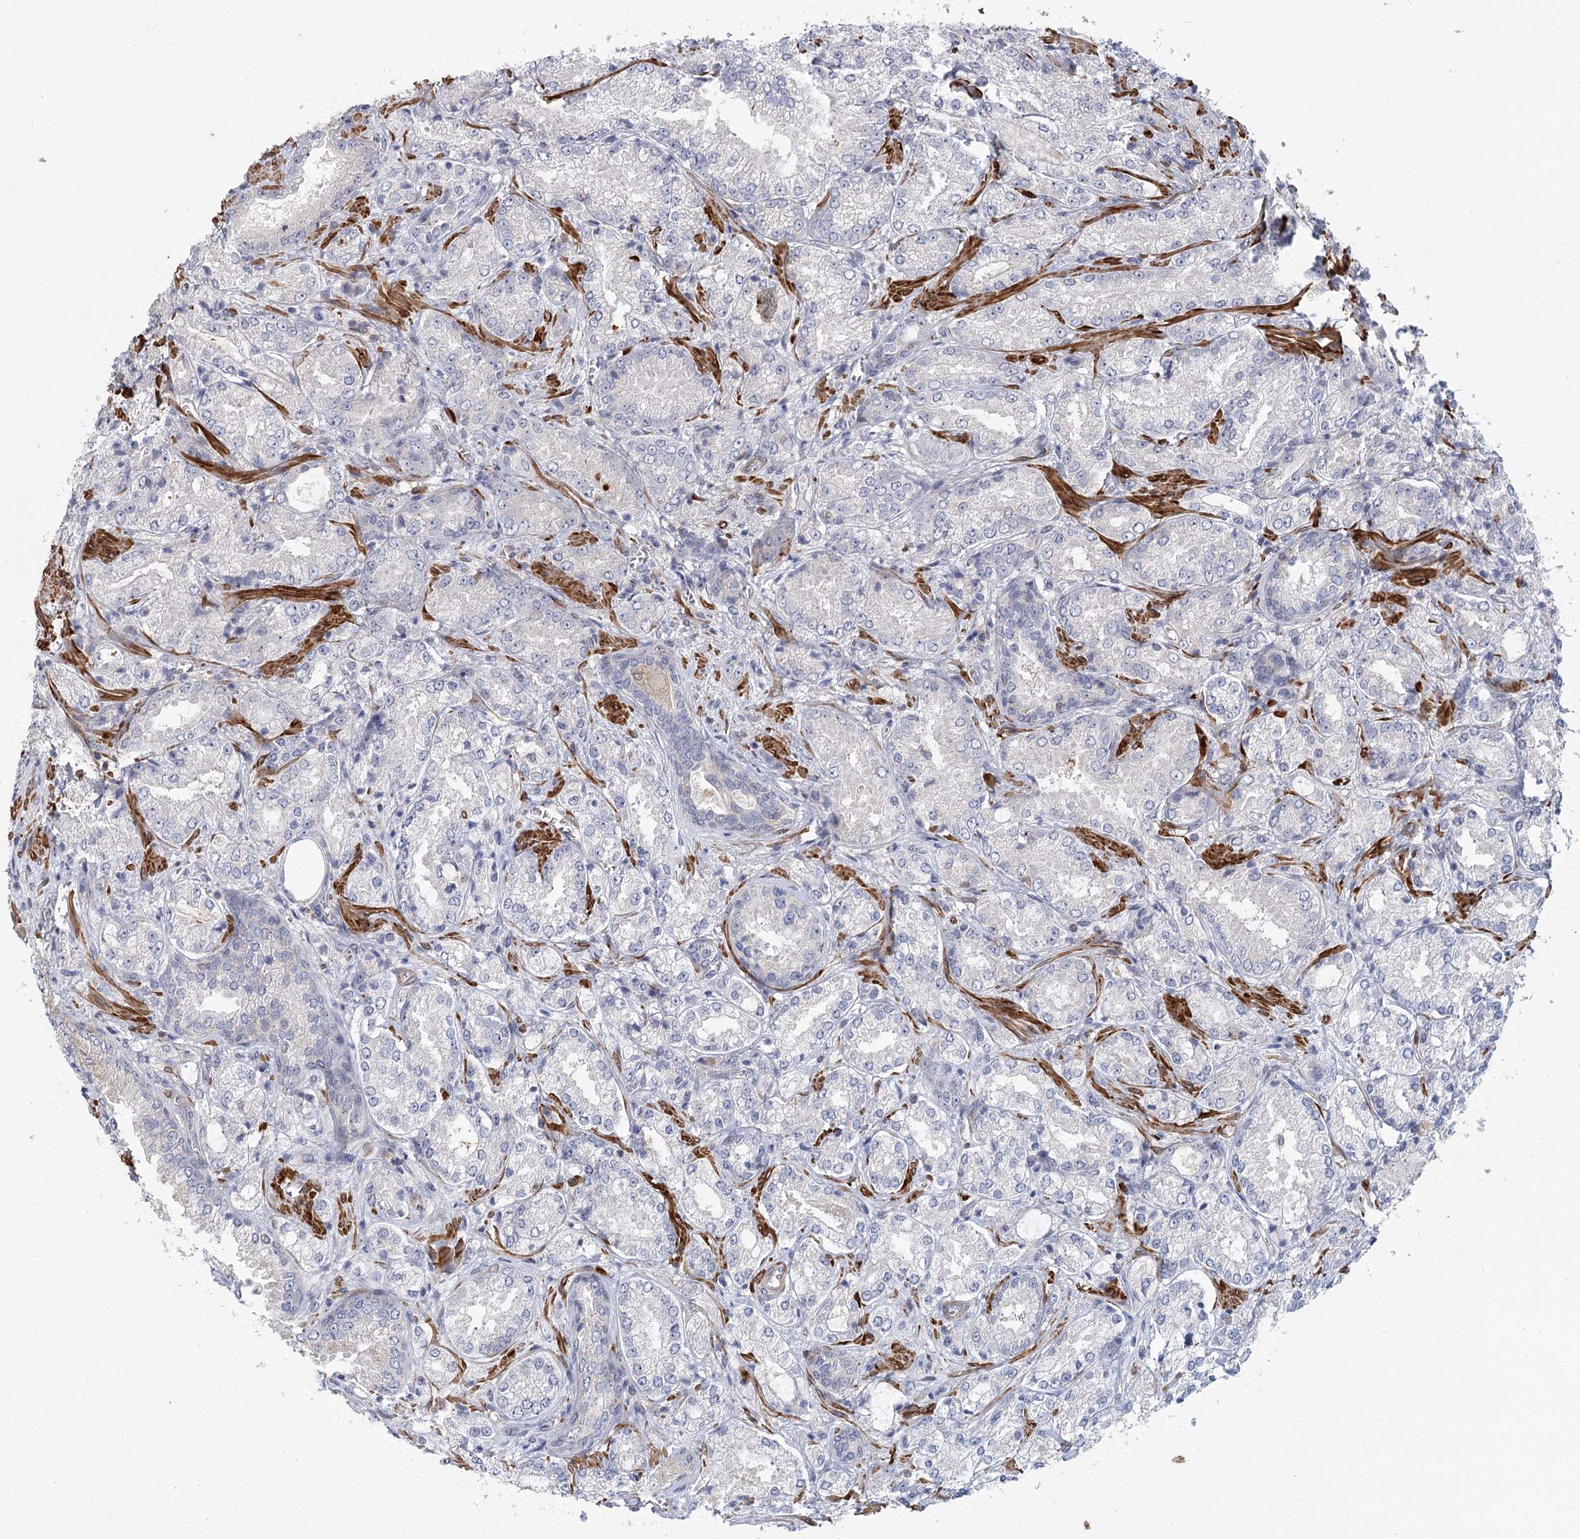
{"staining": {"intensity": "negative", "quantity": "none", "location": "none"}, "tissue": "prostate cancer", "cell_type": "Tumor cells", "image_type": "cancer", "snomed": [{"axis": "morphology", "description": "Adenocarcinoma, Low grade"}, {"axis": "topography", "description": "Prostate"}], "caption": "Prostate cancer (low-grade adenocarcinoma) was stained to show a protein in brown. There is no significant positivity in tumor cells. (DAB (3,3'-diaminobenzidine) immunohistochemistry (IHC) visualized using brightfield microscopy, high magnification).", "gene": "USP11", "patient": {"sex": "male", "age": 74}}